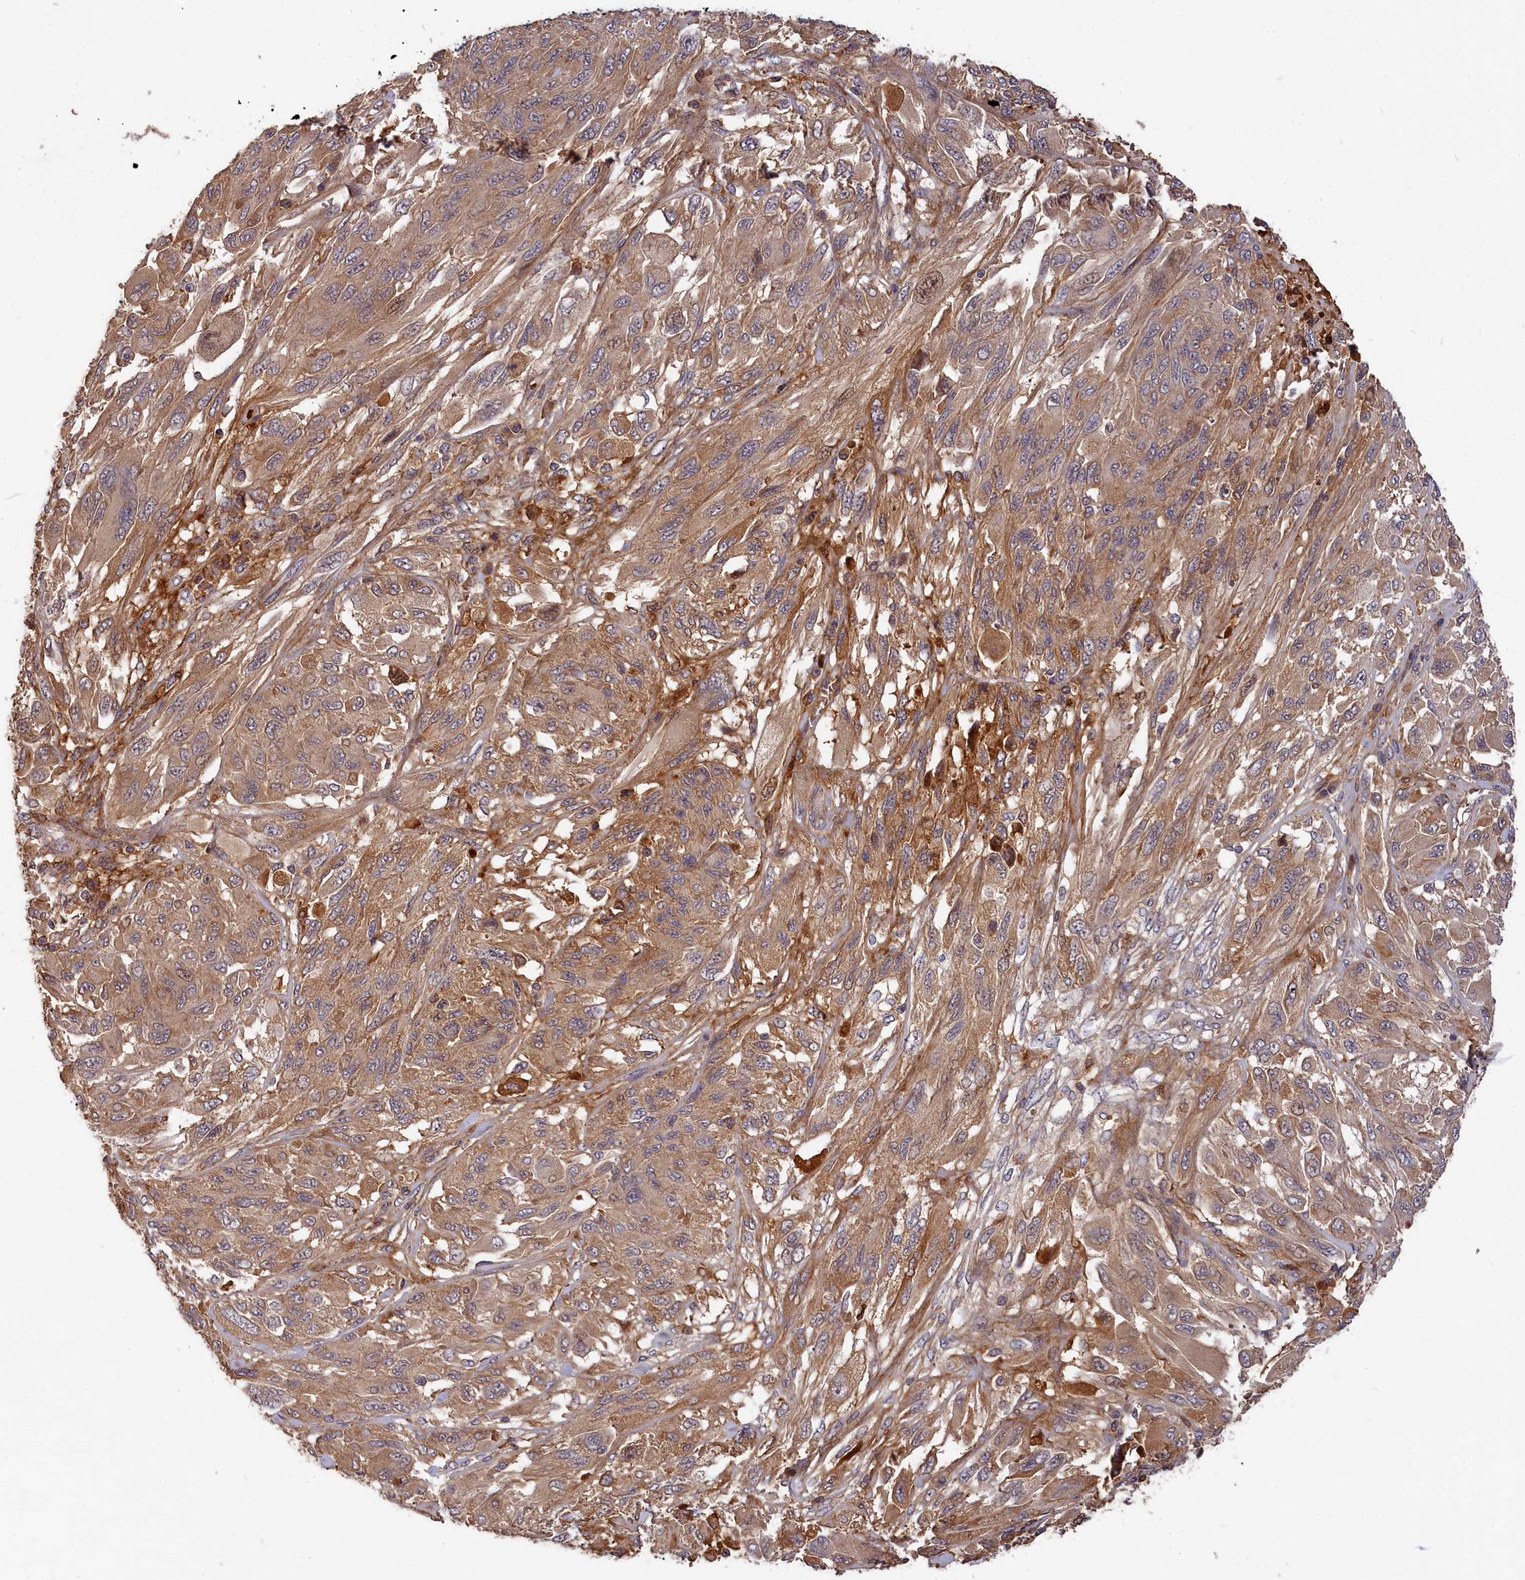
{"staining": {"intensity": "moderate", "quantity": ">75%", "location": "cytoplasmic/membranous"}, "tissue": "melanoma", "cell_type": "Tumor cells", "image_type": "cancer", "snomed": [{"axis": "morphology", "description": "Malignant melanoma, NOS"}, {"axis": "topography", "description": "Skin"}], "caption": "DAB (3,3'-diaminobenzidine) immunohistochemical staining of malignant melanoma exhibits moderate cytoplasmic/membranous protein expression in about >75% of tumor cells. (Stains: DAB (3,3'-diaminobenzidine) in brown, nuclei in blue, Microscopy: brightfield microscopy at high magnification).", "gene": "ITIH1", "patient": {"sex": "female", "age": 91}}